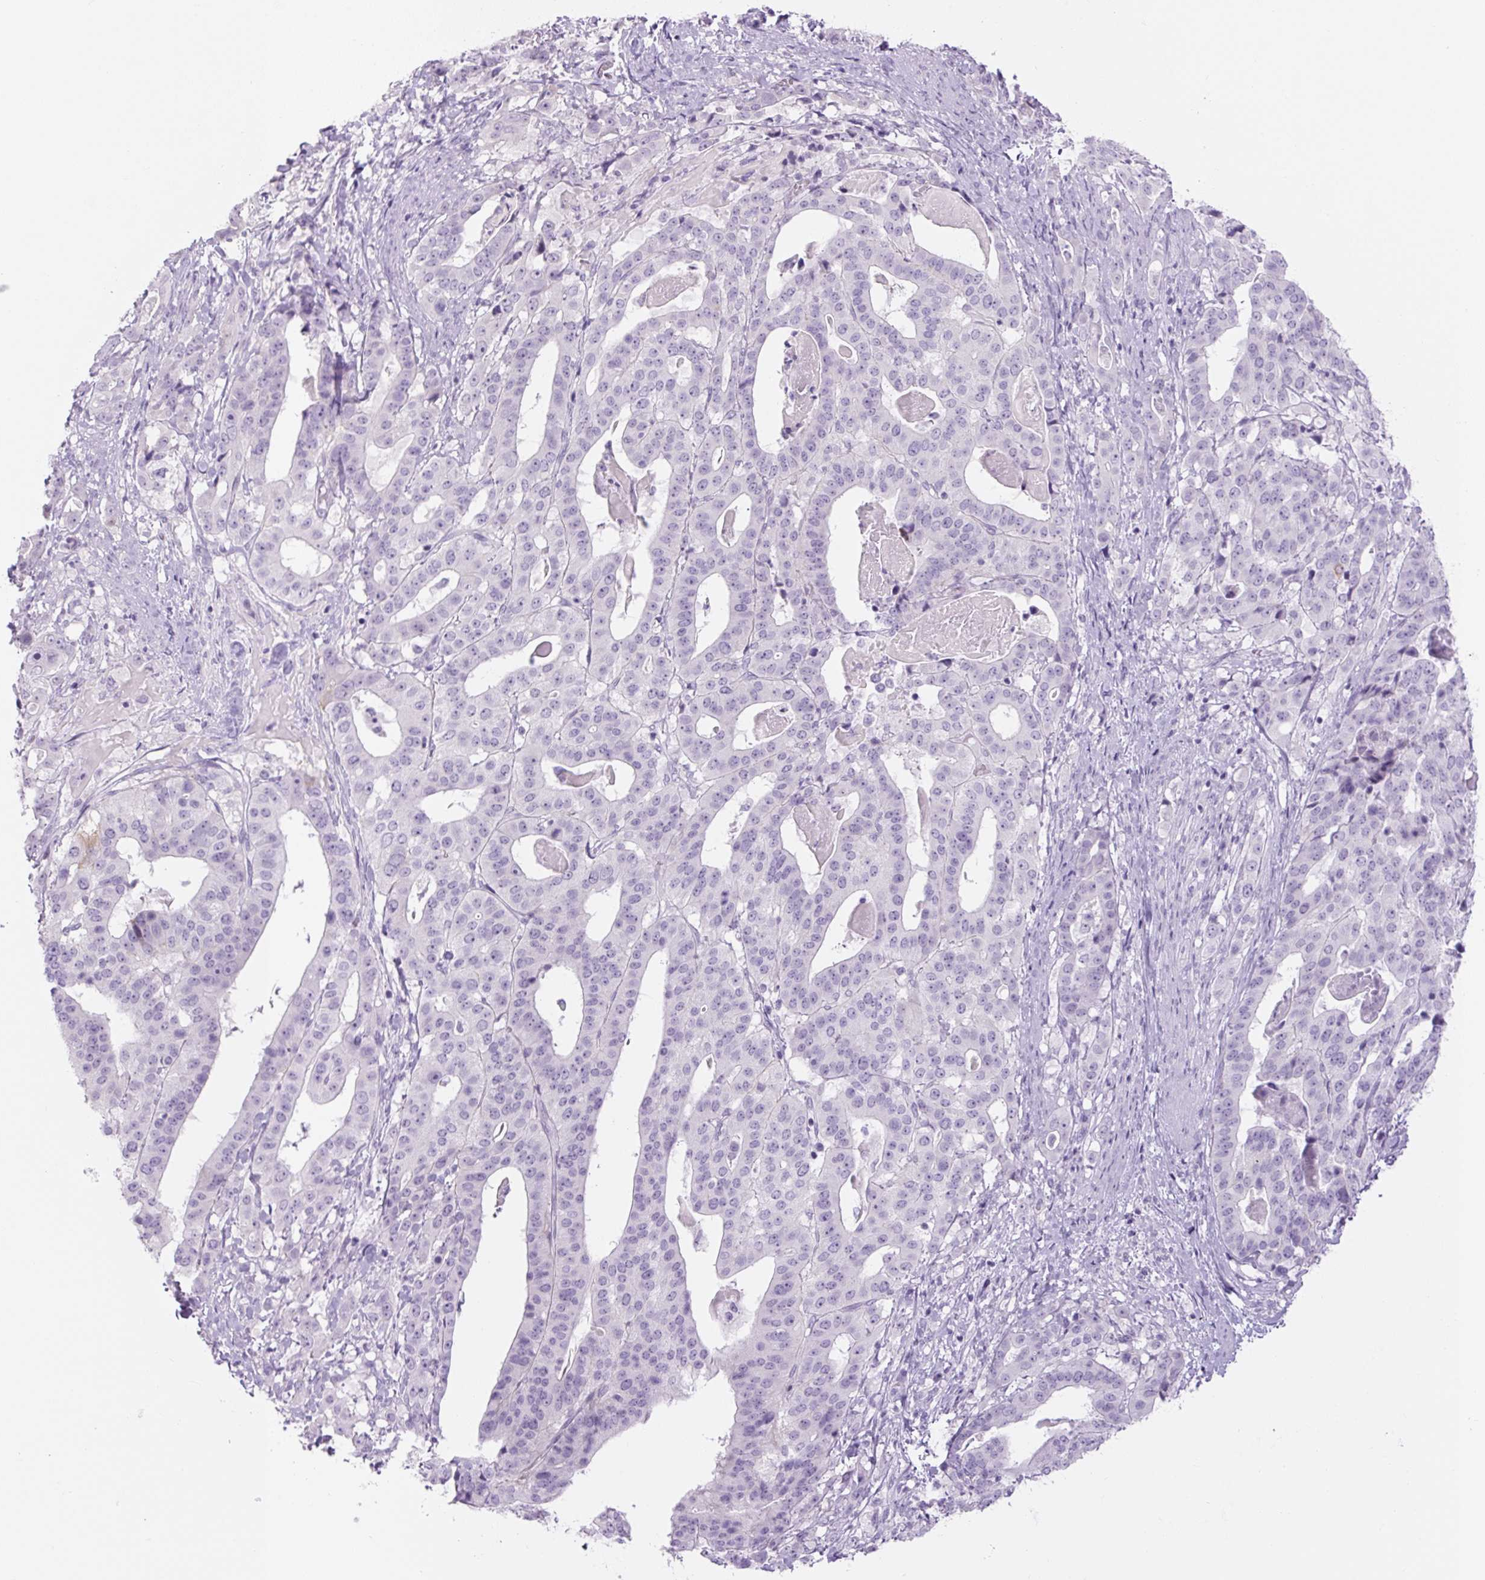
{"staining": {"intensity": "negative", "quantity": "none", "location": "none"}, "tissue": "stomach cancer", "cell_type": "Tumor cells", "image_type": "cancer", "snomed": [{"axis": "morphology", "description": "Adenocarcinoma, NOS"}, {"axis": "topography", "description": "Stomach"}], "caption": "Immunohistochemistry of human stomach adenocarcinoma shows no positivity in tumor cells.", "gene": "COL9A2", "patient": {"sex": "male", "age": 48}}